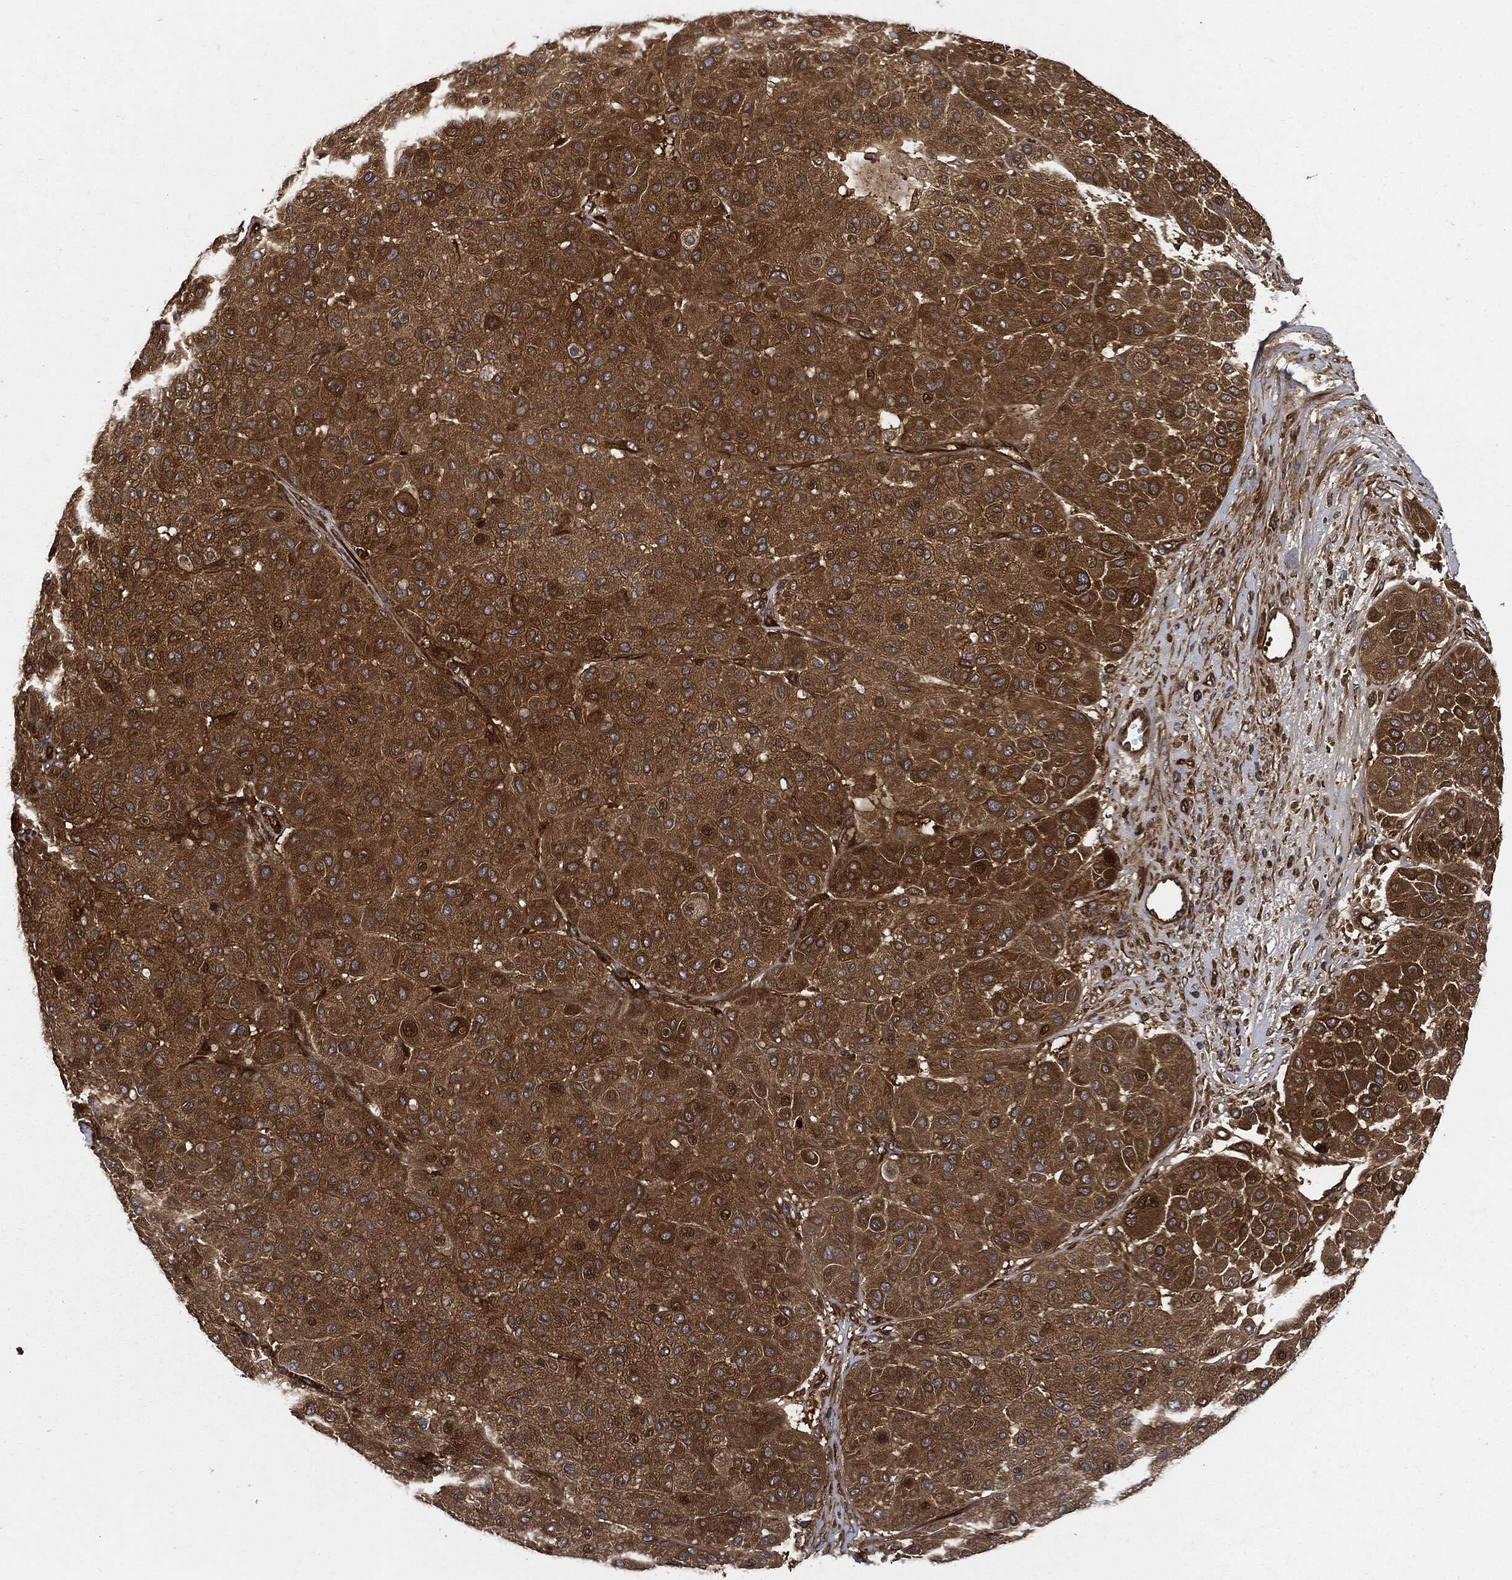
{"staining": {"intensity": "moderate", "quantity": ">75%", "location": "cytoplasmic/membranous"}, "tissue": "melanoma", "cell_type": "Tumor cells", "image_type": "cancer", "snomed": [{"axis": "morphology", "description": "Malignant melanoma, Metastatic site"}, {"axis": "topography", "description": "Smooth muscle"}], "caption": "Protein expression analysis of human malignant melanoma (metastatic site) reveals moderate cytoplasmic/membranous expression in about >75% of tumor cells.", "gene": "XPNPEP1", "patient": {"sex": "male", "age": 41}}